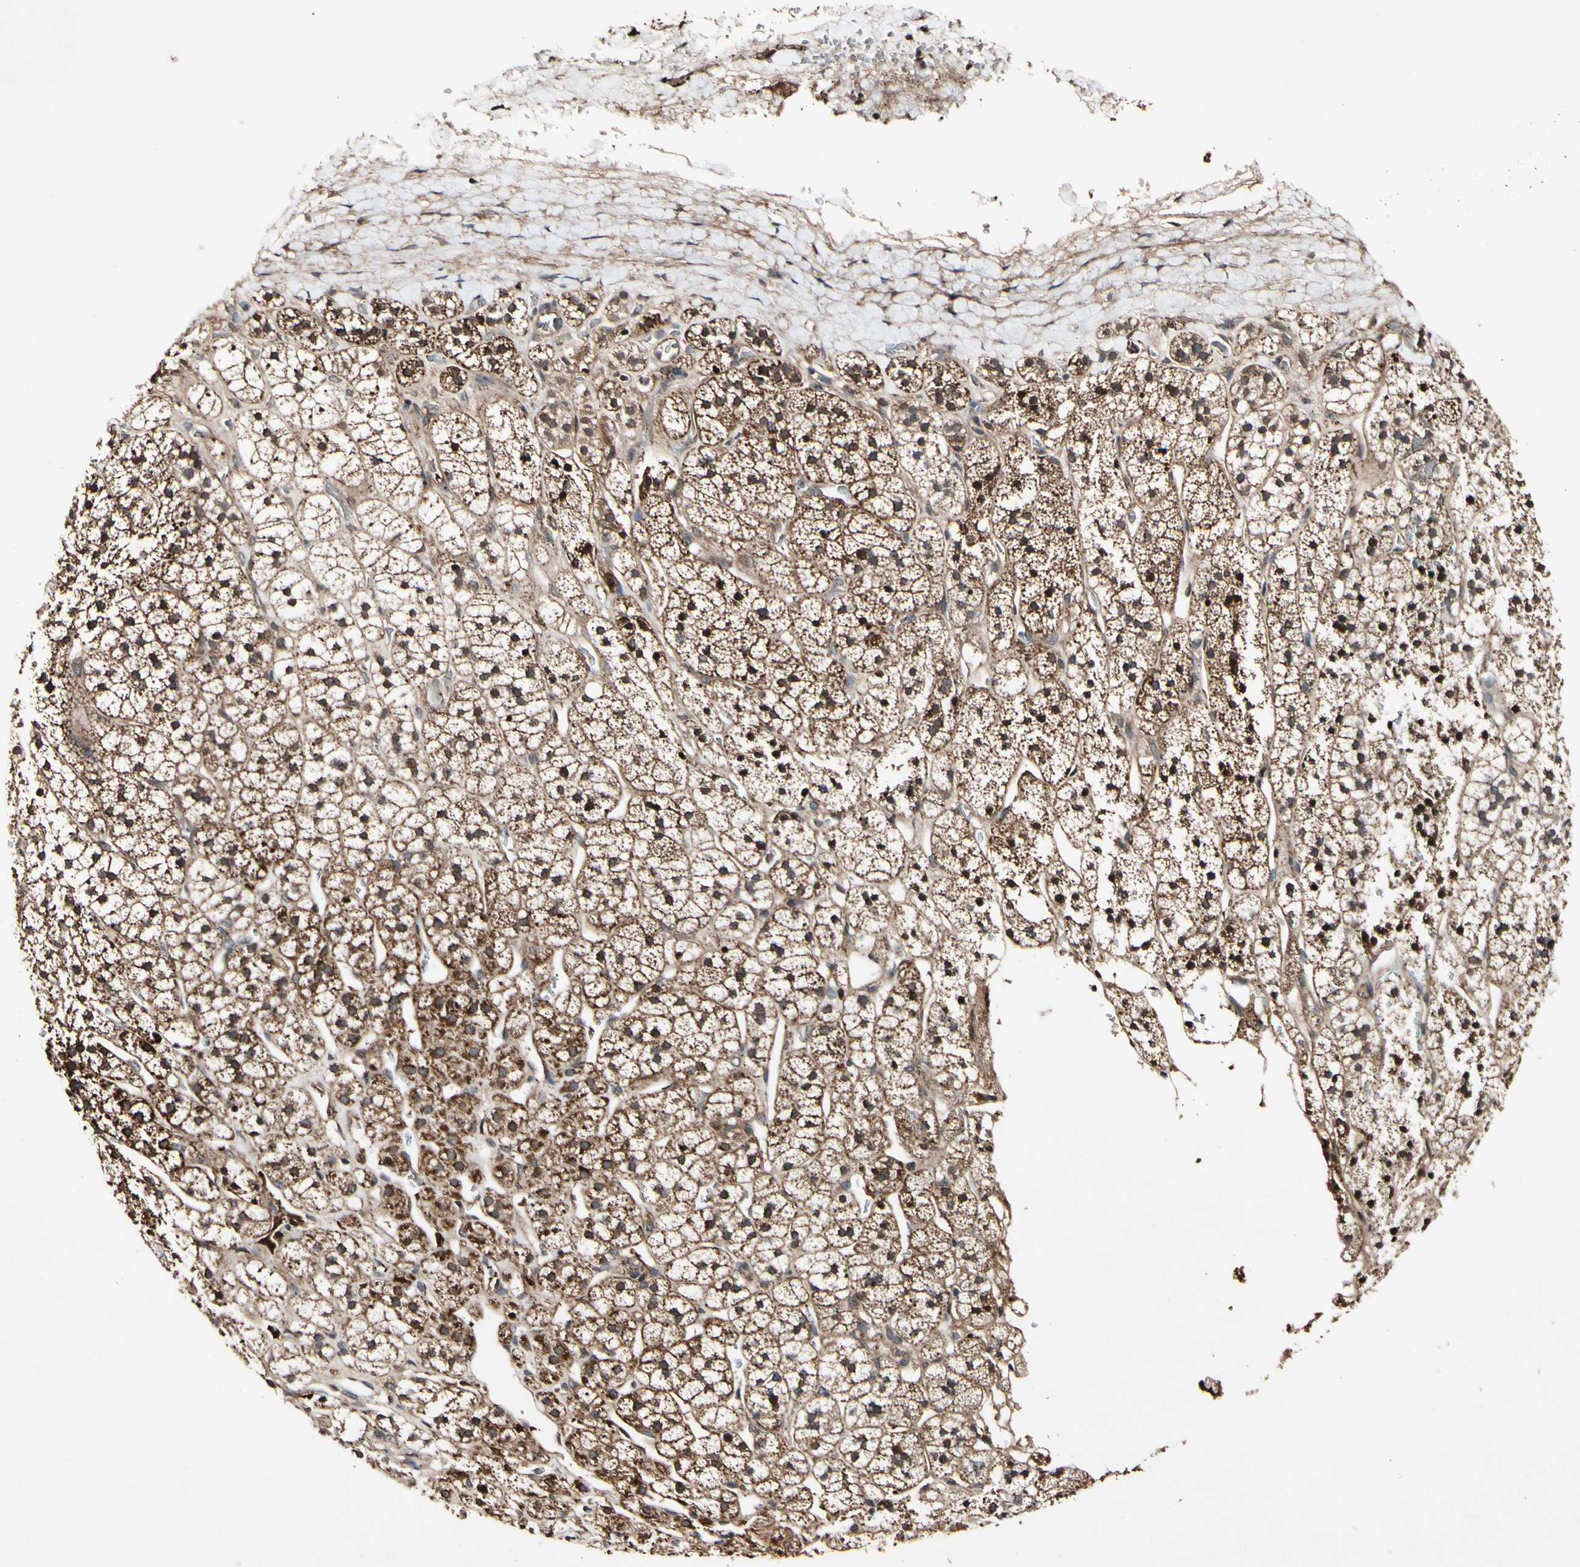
{"staining": {"intensity": "strong", "quantity": ">75%", "location": "cytoplasmic/membranous"}, "tissue": "adrenal gland", "cell_type": "Glandular cells", "image_type": "normal", "snomed": [{"axis": "morphology", "description": "Normal tissue, NOS"}, {"axis": "topography", "description": "Adrenal gland"}], "caption": "DAB (3,3'-diaminobenzidine) immunohistochemical staining of benign human adrenal gland shows strong cytoplasmic/membranous protein expression in about >75% of glandular cells.", "gene": "PLAT", "patient": {"sex": "male", "age": 56}}